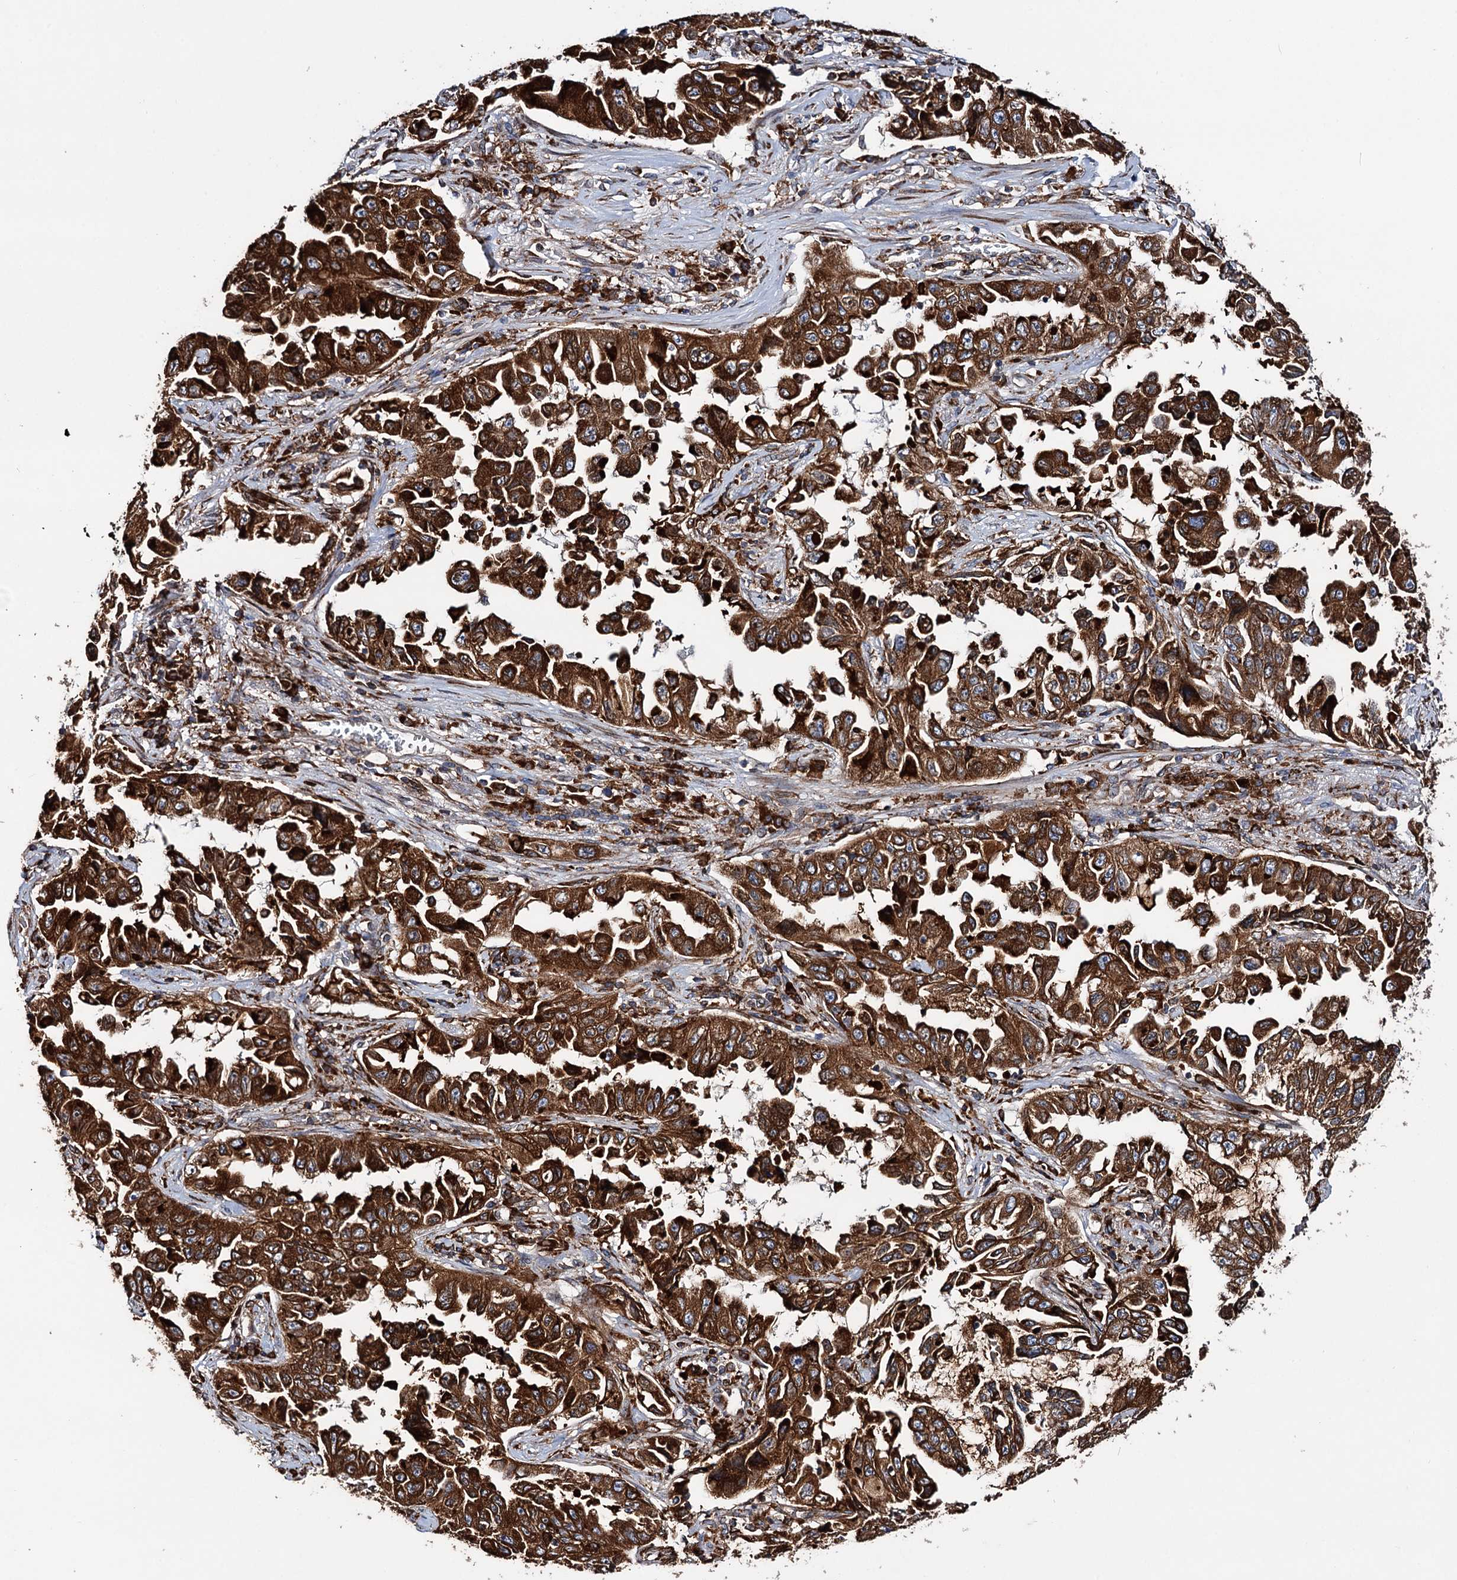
{"staining": {"intensity": "strong", "quantity": ">75%", "location": "cytoplasmic/membranous"}, "tissue": "lung cancer", "cell_type": "Tumor cells", "image_type": "cancer", "snomed": [{"axis": "morphology", "description": "Adenocarcinoma, NOS"}, {"axis": "topography", "description": "Lung"}], "caption": "The image displays staining of lung cancer, revealing strong cytoplasmic/membranous protein expression (brown color) within tumor cells.", "gene": "ERP29", "patient": {"sex": "female", "age": 51}}